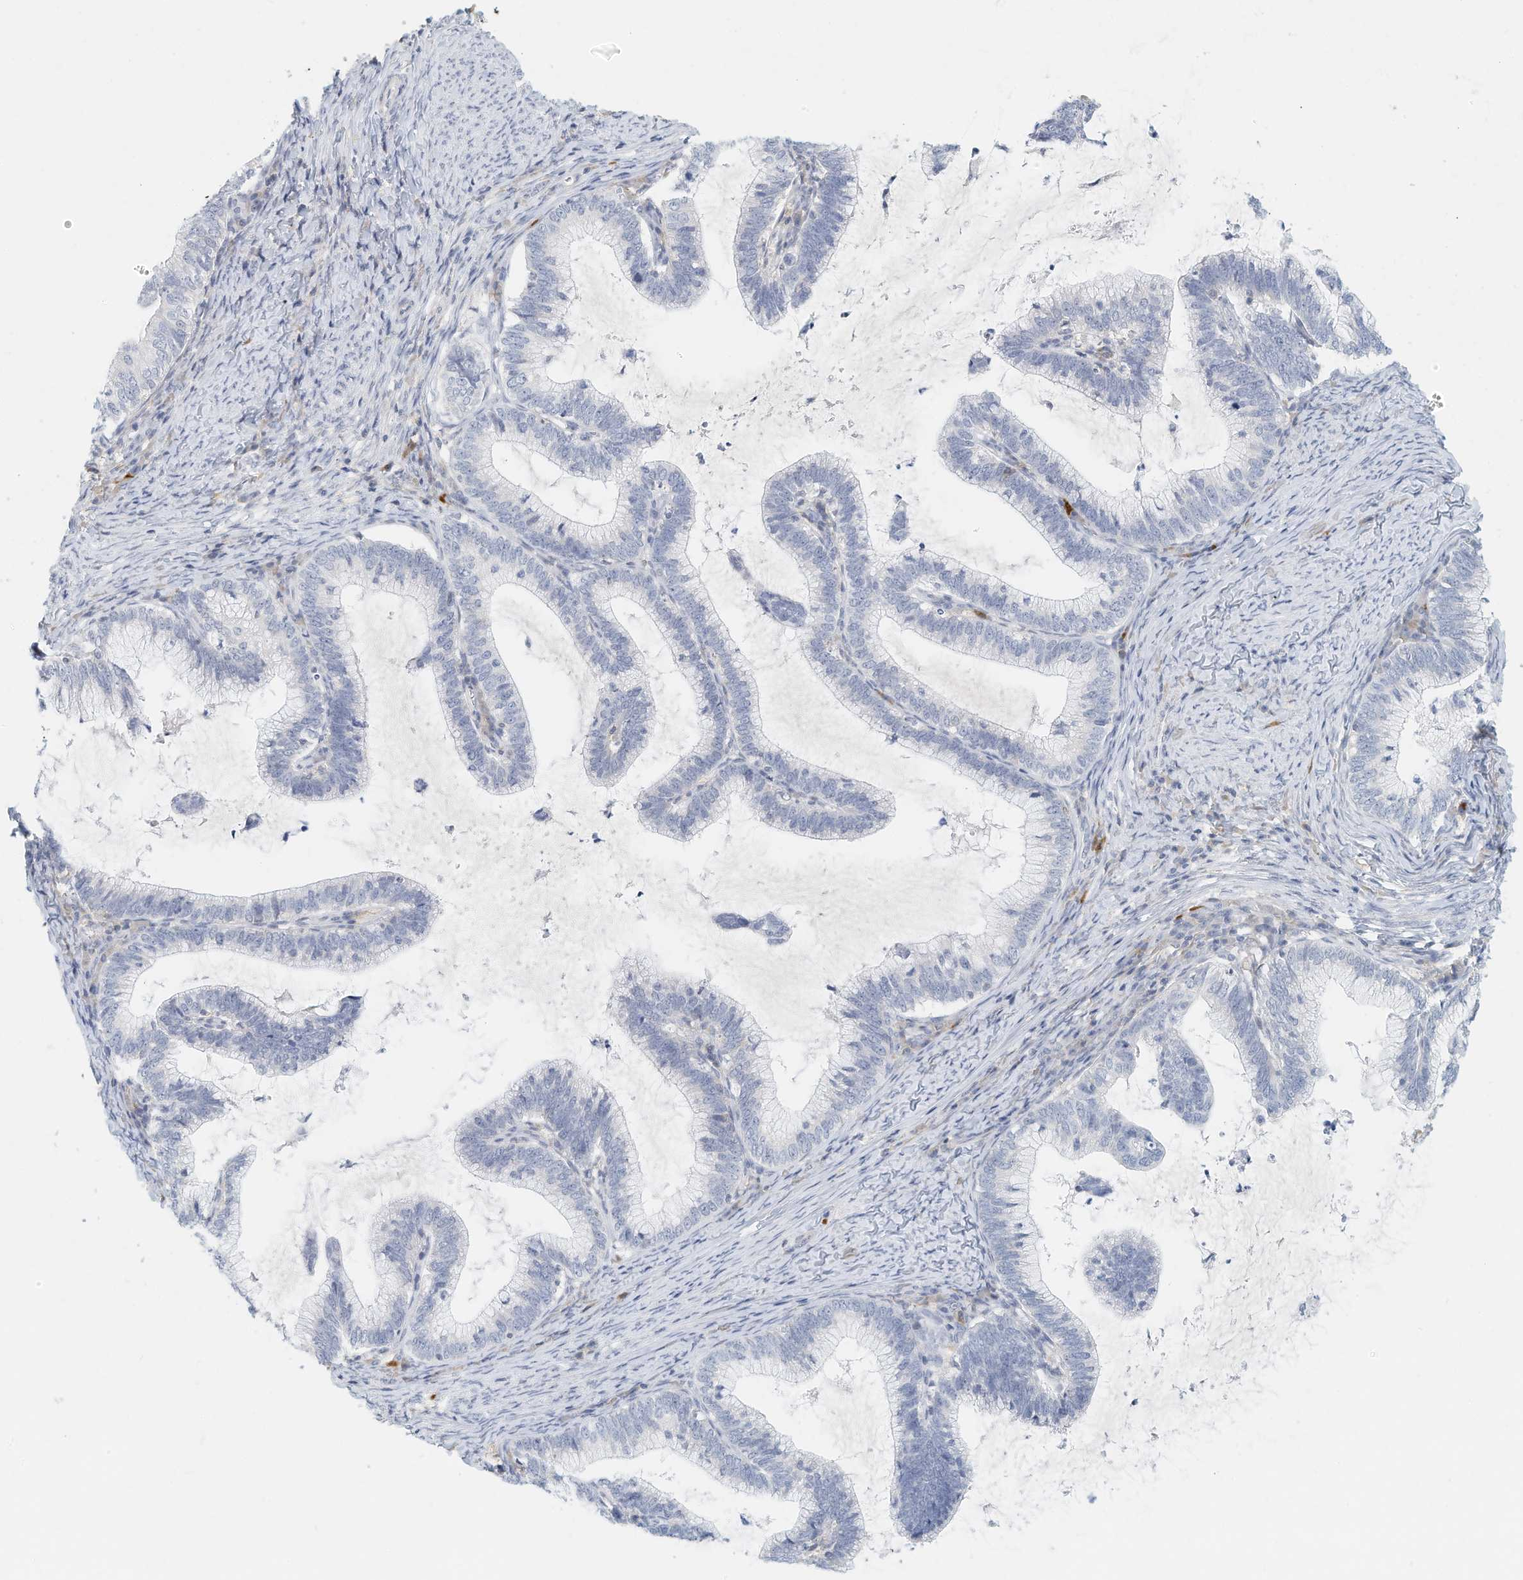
{"staining": {"intensity": "negative", "quantity": "none", "location": "none"}, "tissue": "cervical cancer", "cell_type": "Tumor cells", "image_type": "cancer", "snomed": [{"axis": "morphology", "description": "Adenocarcinoma, NOS"}, {"axis": "topography", "description": "Cervix"}], "caption": "Micrograph shows no significant protein staining in tumor cells of adenocarcinoma (cervical).", "gene": "MICAL1", "patient": {"sex": "female", "age": 36}}